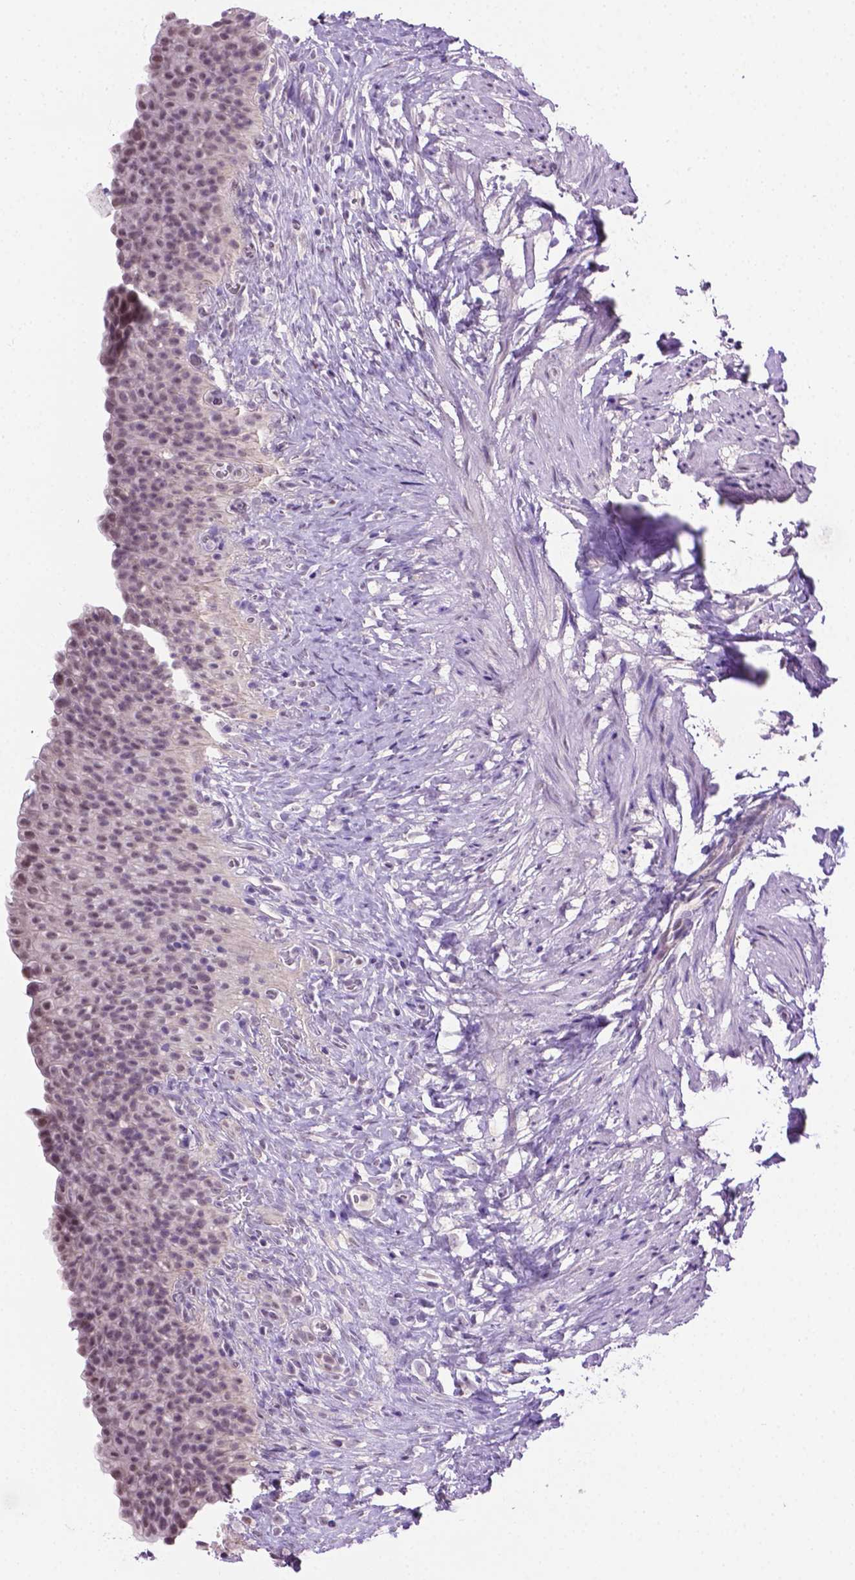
{"staining": {"intensity": "moderate", "quantity": "25%-75%", "location": "nuclear"}, "tissue": "urinary bladder", "cell_type": "Urothelial cells", "image_type": "normal", "snomed": [{"axis": "morphology", "description": "Normal tissue, NOS"}, {"axis": "topography", "description": "Urinary bladder"}, {"axis": "topography", "description": "Prostate"}], "caption": "Immunohistochemistry (IHC) staining of unremarkable urinary bladder, which shows medium levels of moderate nuclear staining in about 25%-75% of urothelial cells indicating moderate nuclear protein staining. The staining was performed using DAB (3,3'-diaminobenzidine) (brown) for protein detection and nuclei were counterstained in hematoxylin (blue).", "gene": "ABI2", "patient": {"sex": "male", "age": 76}}